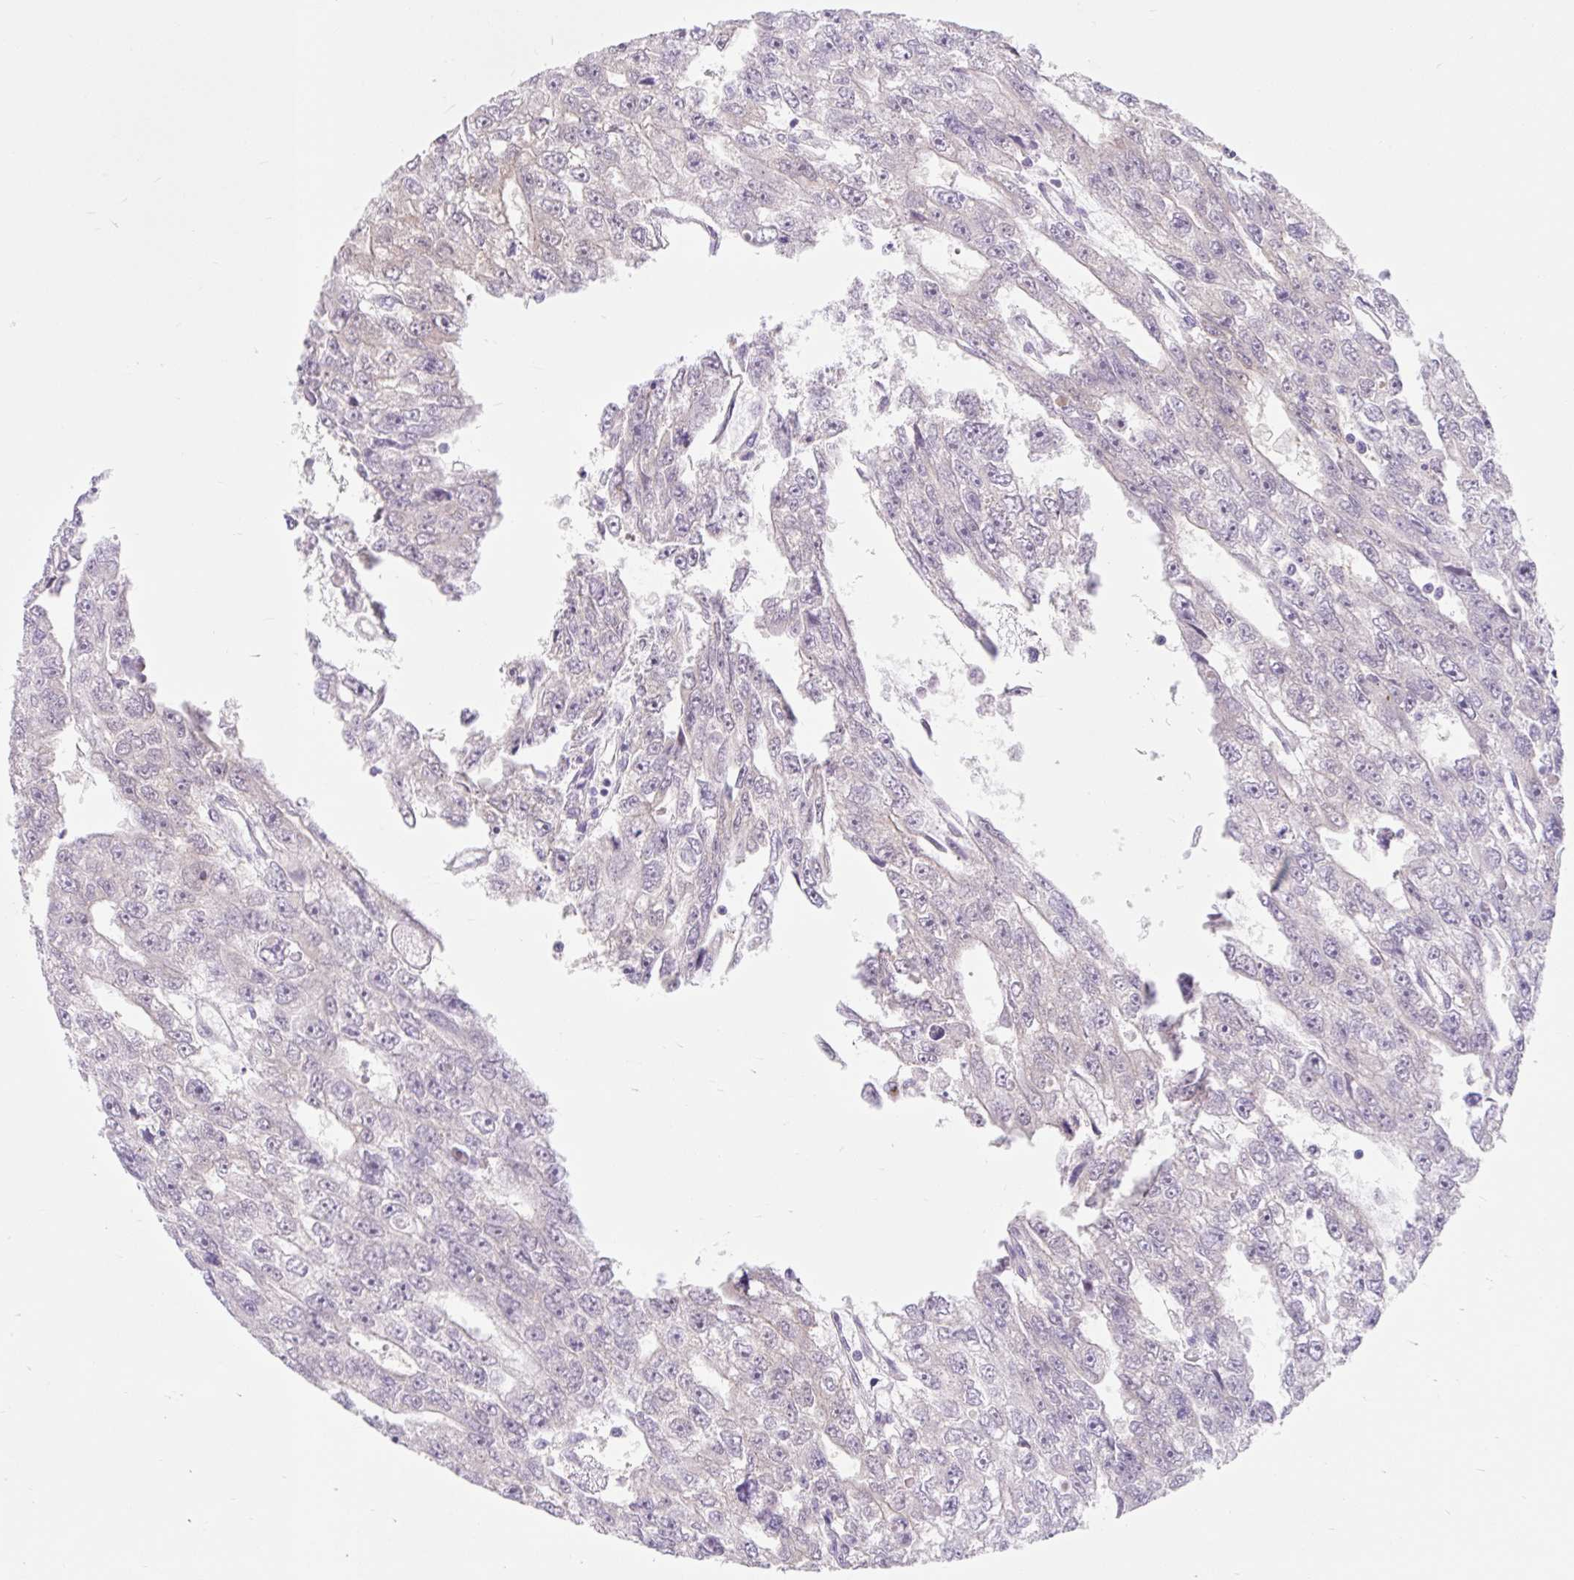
{"staining": {"intensity": "negative", "quantity": "none", "location": "none"}, "tissue": "testis cancer", "cell_type": "Tumor cells", "image_type": "cancer", "snomed": [{"axis": "morphology", "description": "Carcinoma, Embryonal, NOS"}, {"axis": "topography", "description": "Testis"}], "caption": "Protein analysis of testis cancer demonstrates no significant positivity in tumor cells. The staining was performed using DAB to visualize the protein expression in brown, while the nuclei were stained in blue with hematoxylin (Magnification: 20x).", "gene": "ITPK1", "patient": {"sex": "male", "age": 20}}